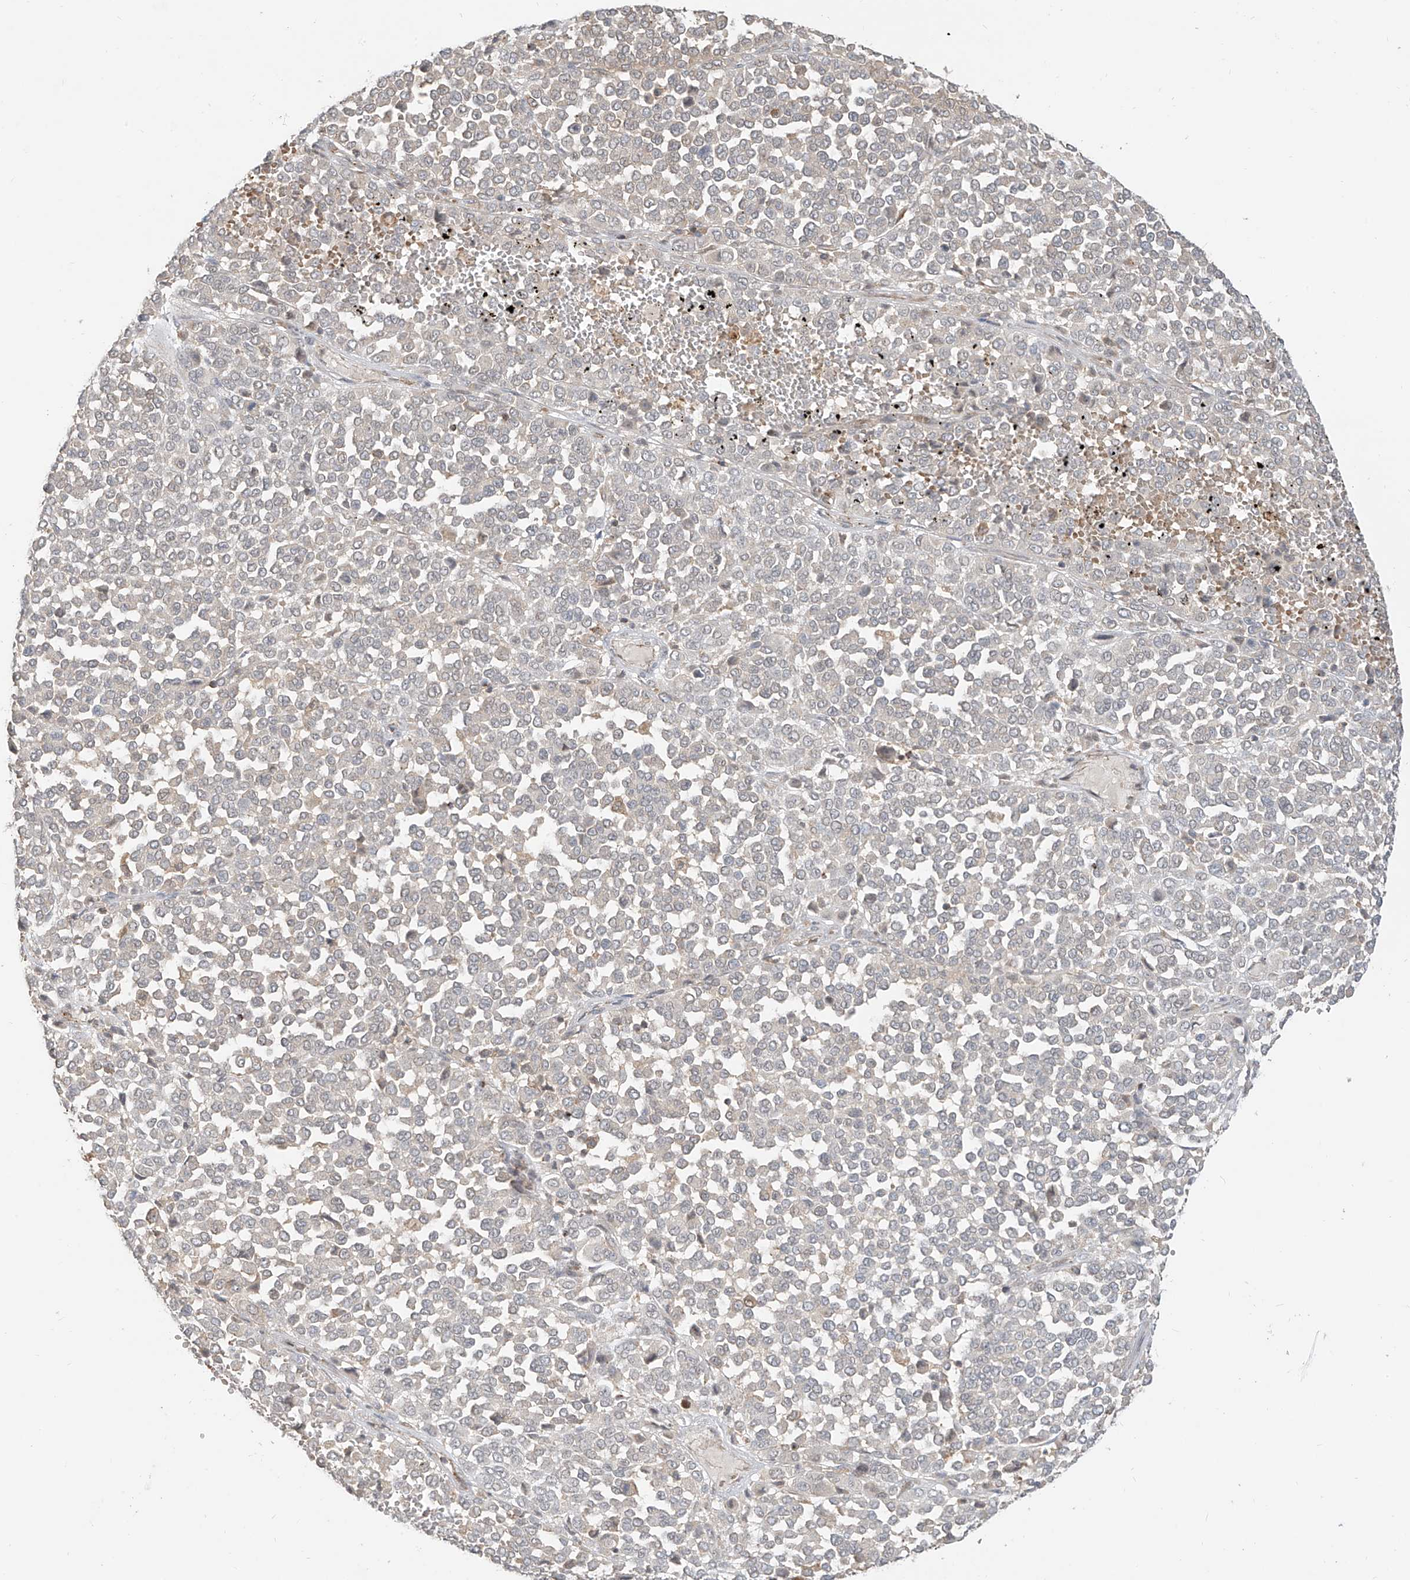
{"staining": {"intensity": "negative", "quantity": "none", "location": "none"}, "tissue": "melanoma", "cell_type": "Tumor cells", "image_type": "cancer", "snomed": [{"axis": "morphology", "description": "Malignant melanoma, Metastatic site"}, {"axis": "topography", "description": "Pancreas"}], "caption": "A high-resolution micrograph shows immunohistochemistry (IHC) staining of melanoma, which displays no significant positivity in tumor cells.", "gene": "ZMYM2", "patient": {"sex": "female", "age": 30}}